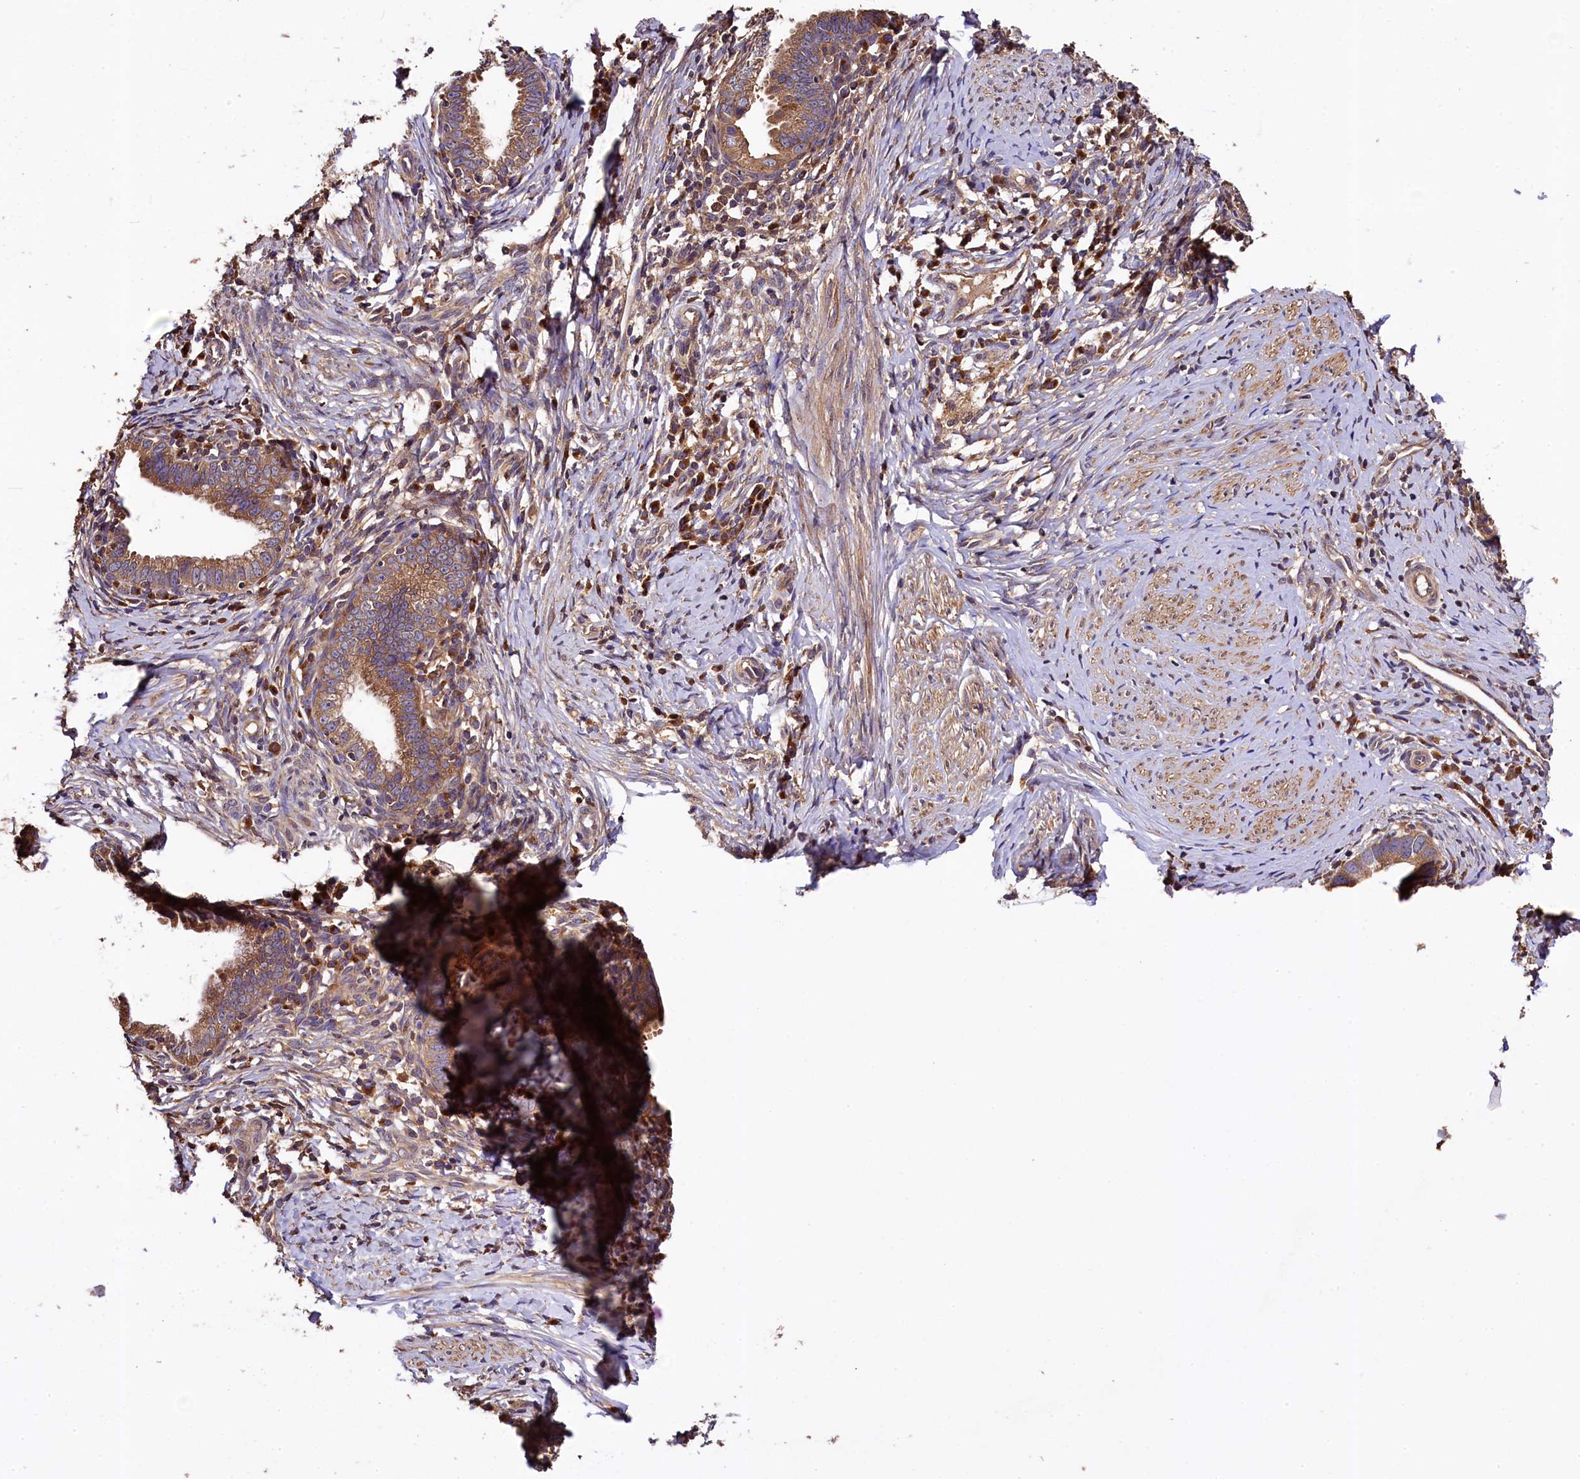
{"staining": {"intensity": "moderate", "quantity": ">75%", "location": "cytoplasmic/membranous"}, "tissue": "cervical cancer", "cell_type": "Tumor cells", "image_type": "cancer", "snomed": [{"axis": "morphology", "description": "Adenocarcinoma, NOS"}, {"axis": "topography", "description": "Cervix"}], "caption": "Protein expression analysis of human cervical cancer (adenocarcinoma) reveals moderate cytoplasmic/membranous positivity in about >75% of tumor cells.", "gene": "KLC2", "patient": {"sex": "female", "age": 36}}